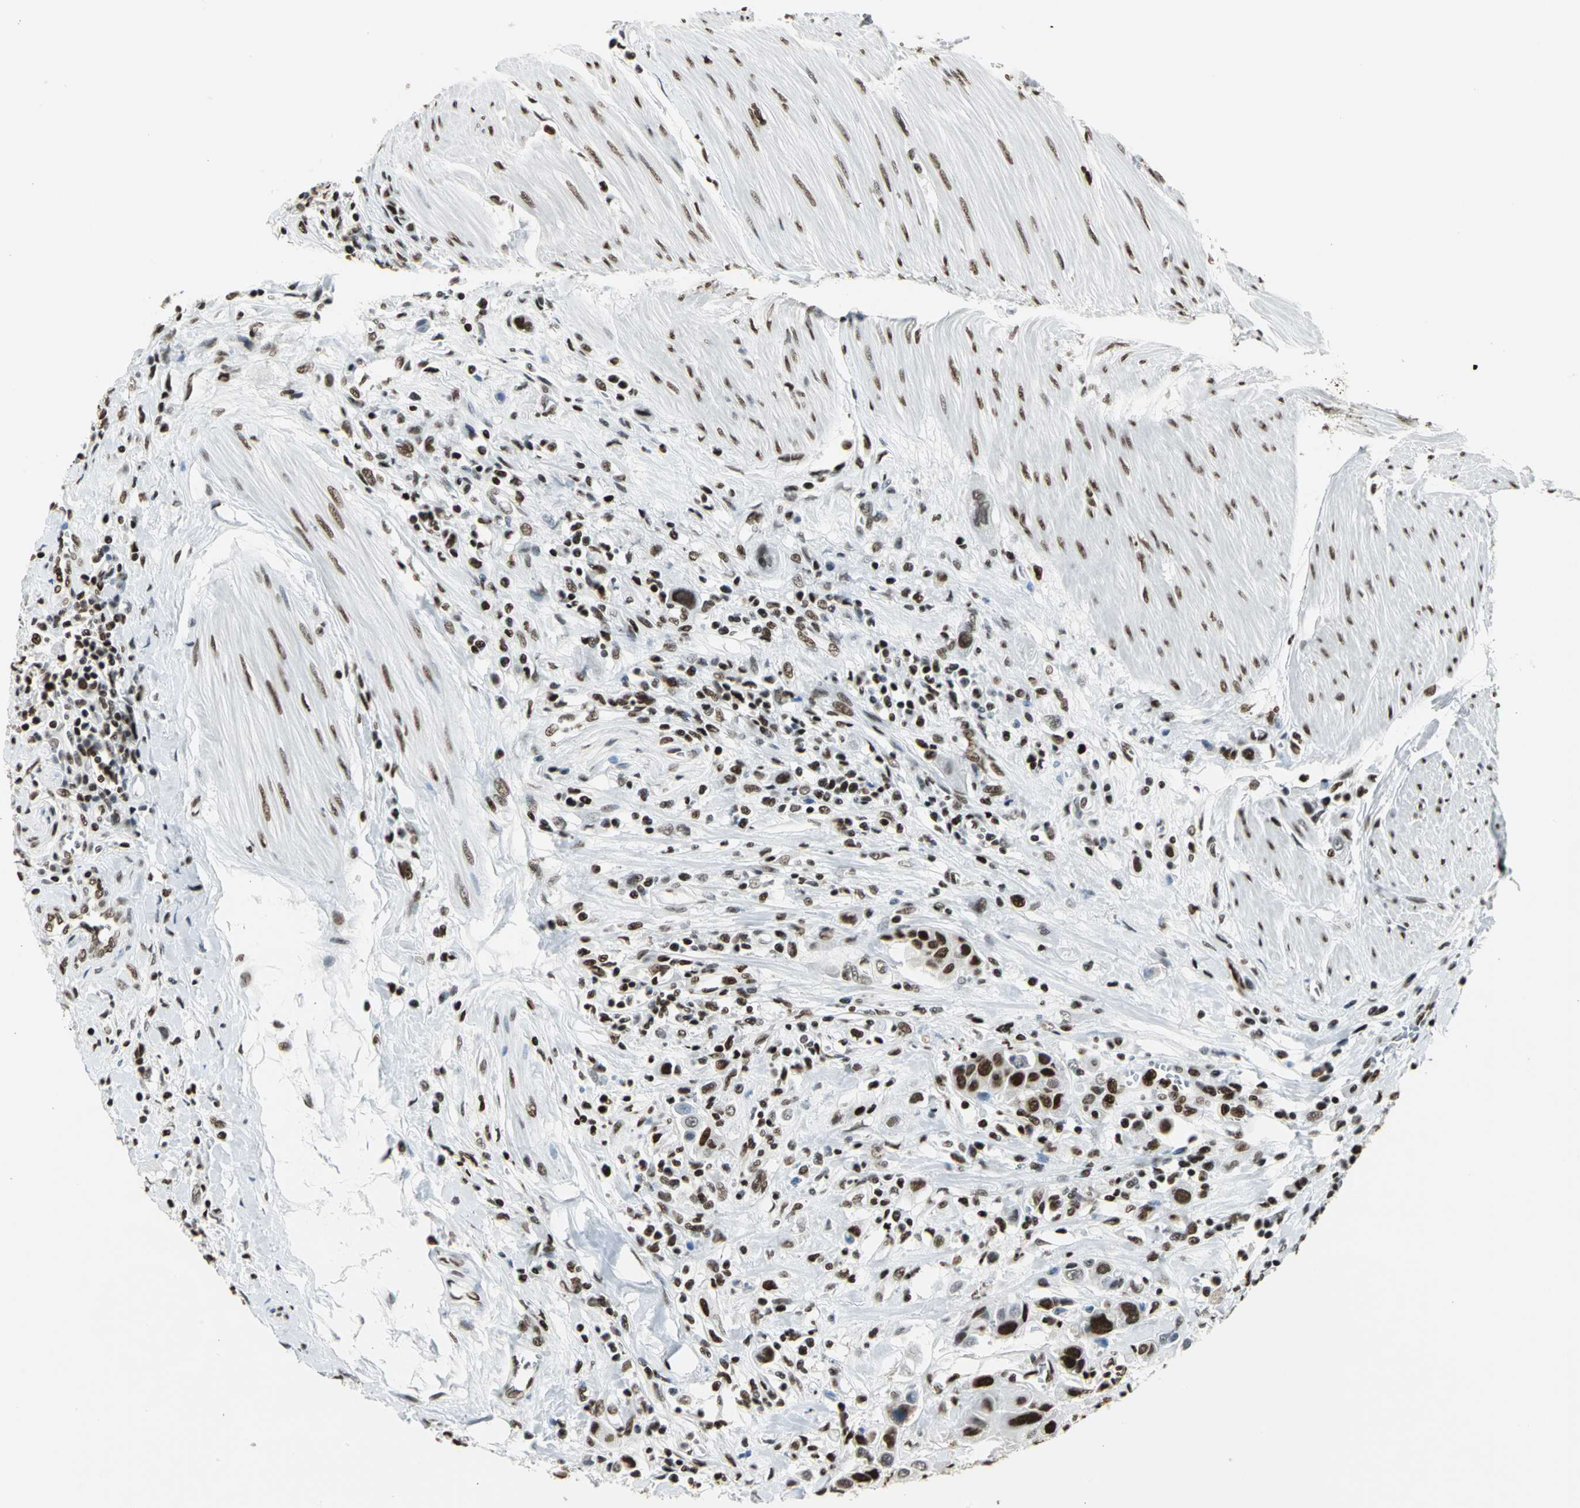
{"staining": {"intensity": "strong", "quantity": ">75%", "location": "nuclear"}, "tissue": "urothelial cancer", "cell_type": "Tumor cells", "image_type": "cancer", "snomed": [{"axis": "morphology", "description": "Urothelial carcinoma, High grade"}, {"axis": "topography", "description": "Urinary bladder"}], "caption": "Brown immunohistochemical staining in human urothelial carcinoma (high-grade) displays strong nuclear staining in approximately >75% of tumor cells. Immunohistochemistry (ihc) stains the protein in brown and the nuclei are stained blue.", "gene": "HNRNPD", "patient": {"sex": "male", "age": 50}}